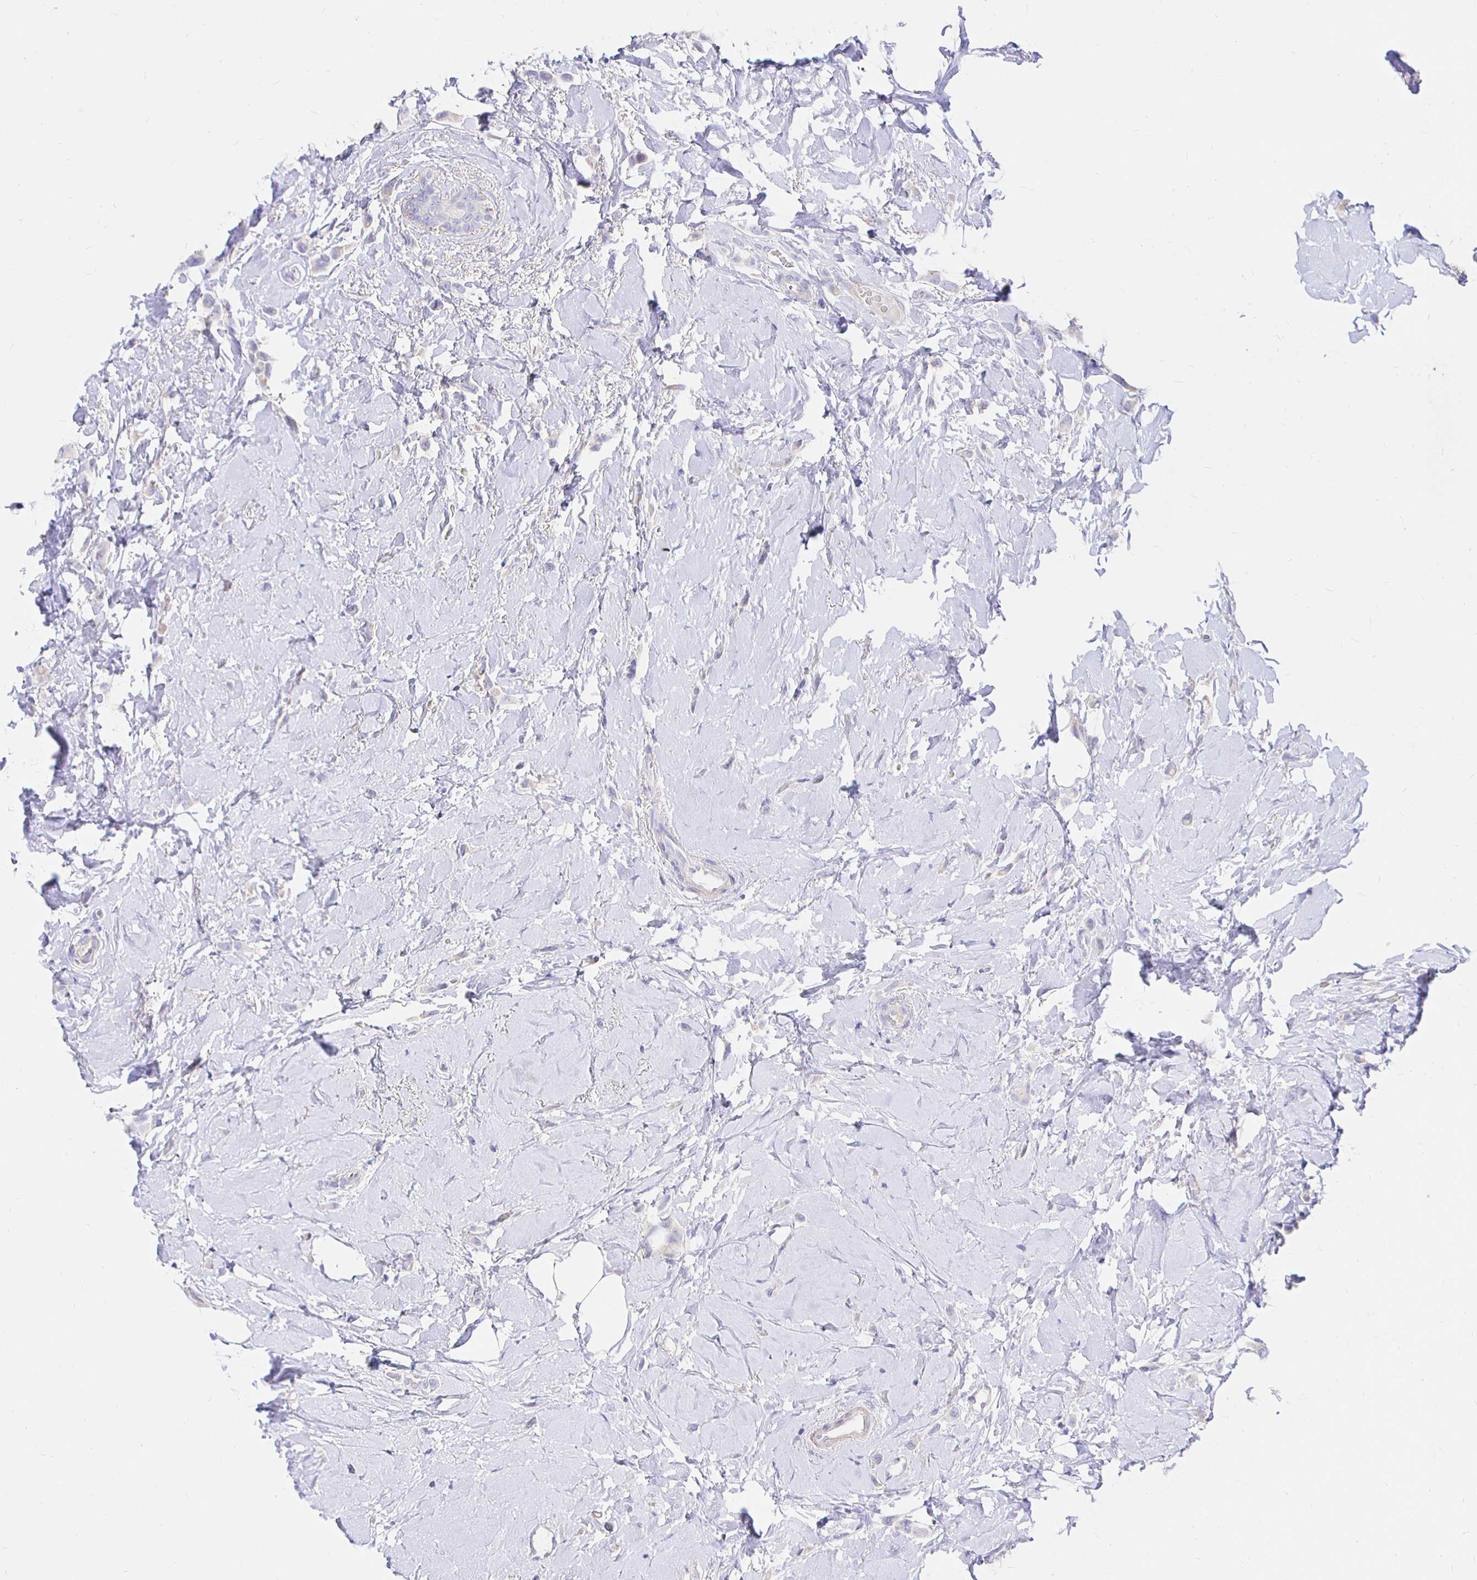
{"staining": {"intensity": "negative", "quantity": "none", "location": "none"}, "tissue": "breast cancer", "cell_type": "Tumor cells", "image_type": "cancer", "snomed": [{"axis": "morphology", "description": "Lobular carcinoma"}, {"axis": "topography", "description": "Breast"}], "caption": "The IHC micrograph has no significant positivity in tumor cells of breast lobular carcinoma tissue.", "gene": "NECAB1", "patient": {"sex": "female", "age": 66}}